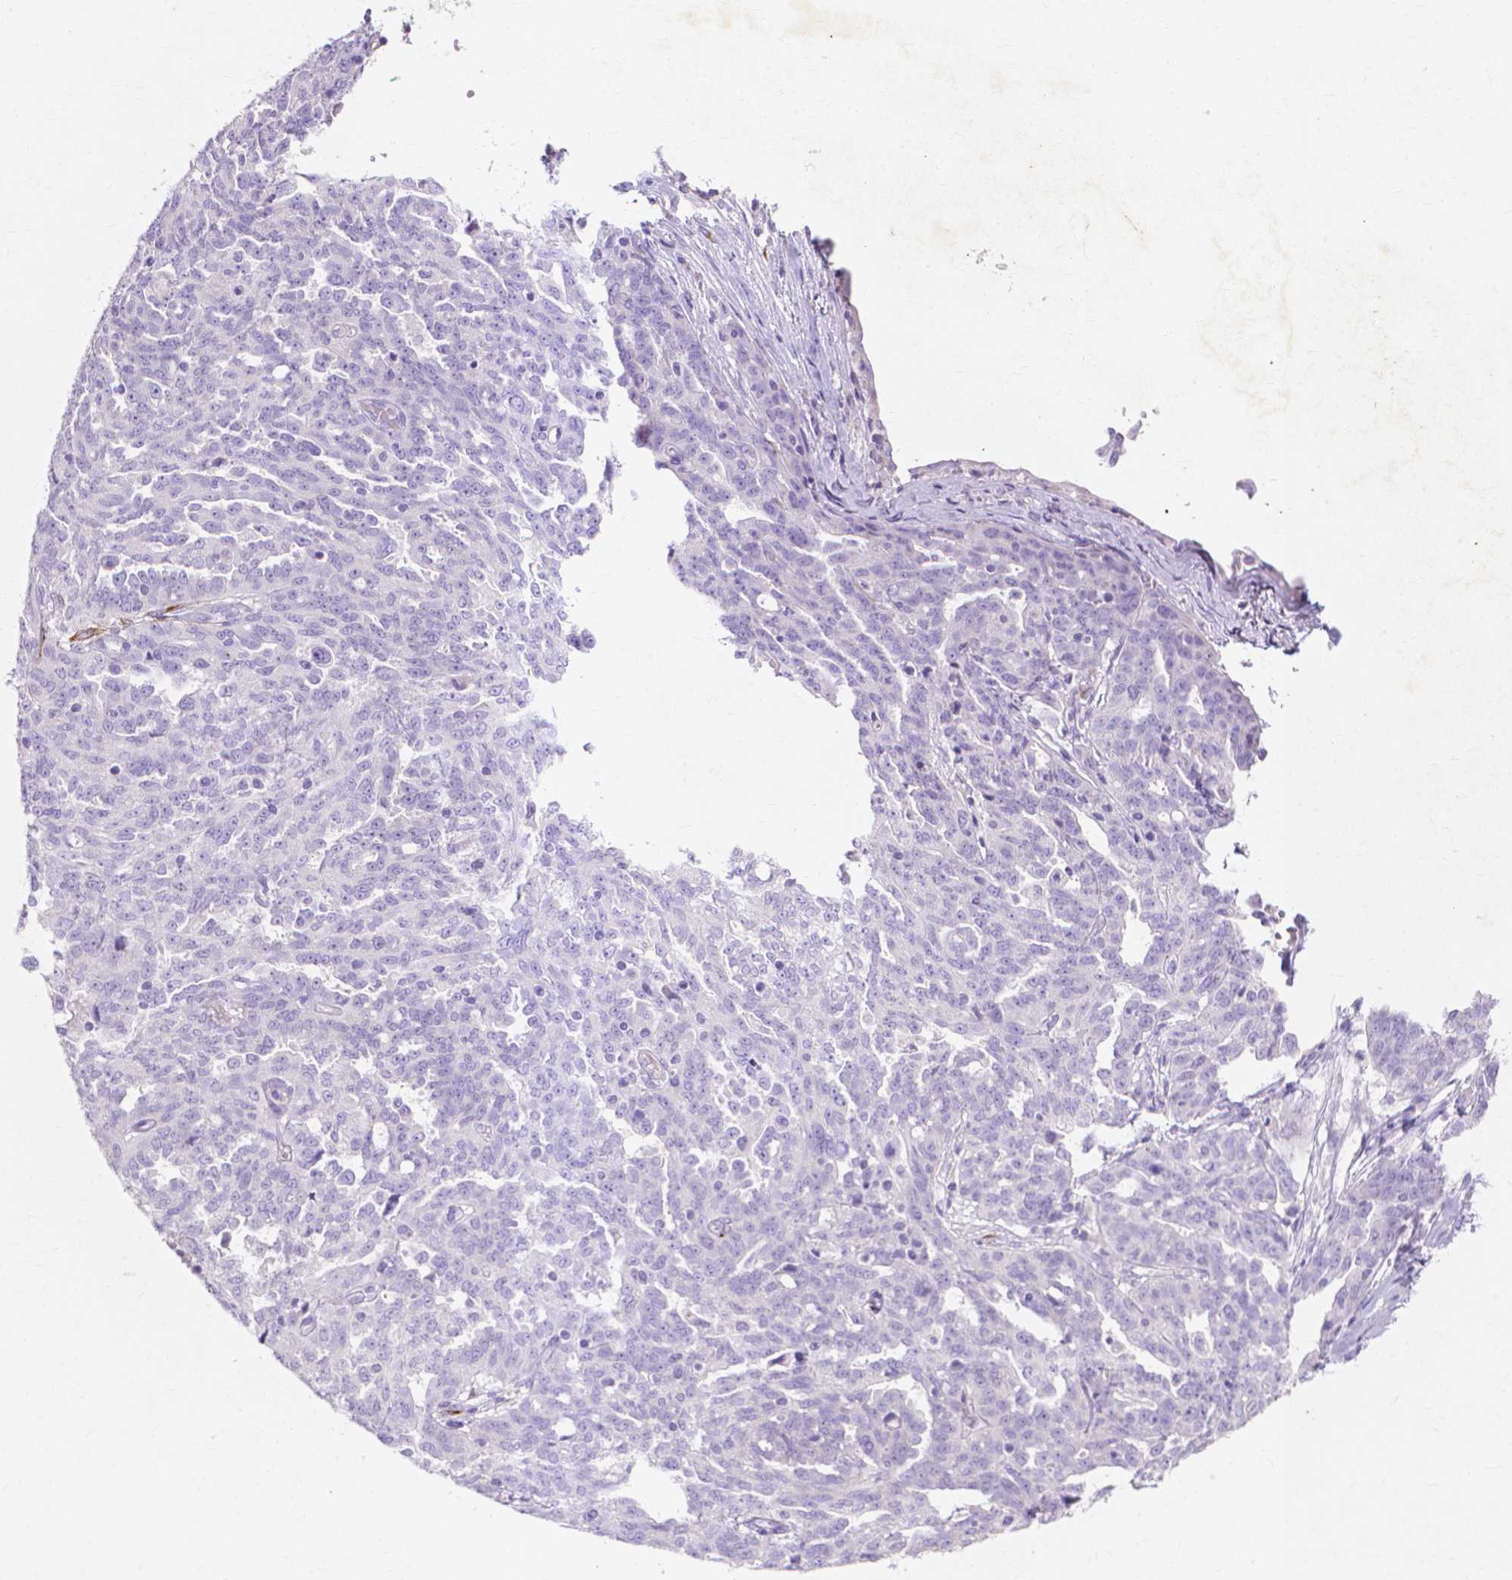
{"staining": {"intensity": "negative", "quantity": "none", "location": "none"}, "tissue": "ovarian cancer", "cell_type": "Tumor cells", "image_type": "cancer", "snomed": [{"axis": "morphology", "description": "Cystadenocarcinoma, serous, NOS"}, {"axis": "topography", "description": "Ovary"}], "caption": "There is no significant staining in tumor cells of ovarian cancer (serous cystadenocarcinoma).", "gene": "MMP11", "patient": {"sex": "female", "age": 67}}